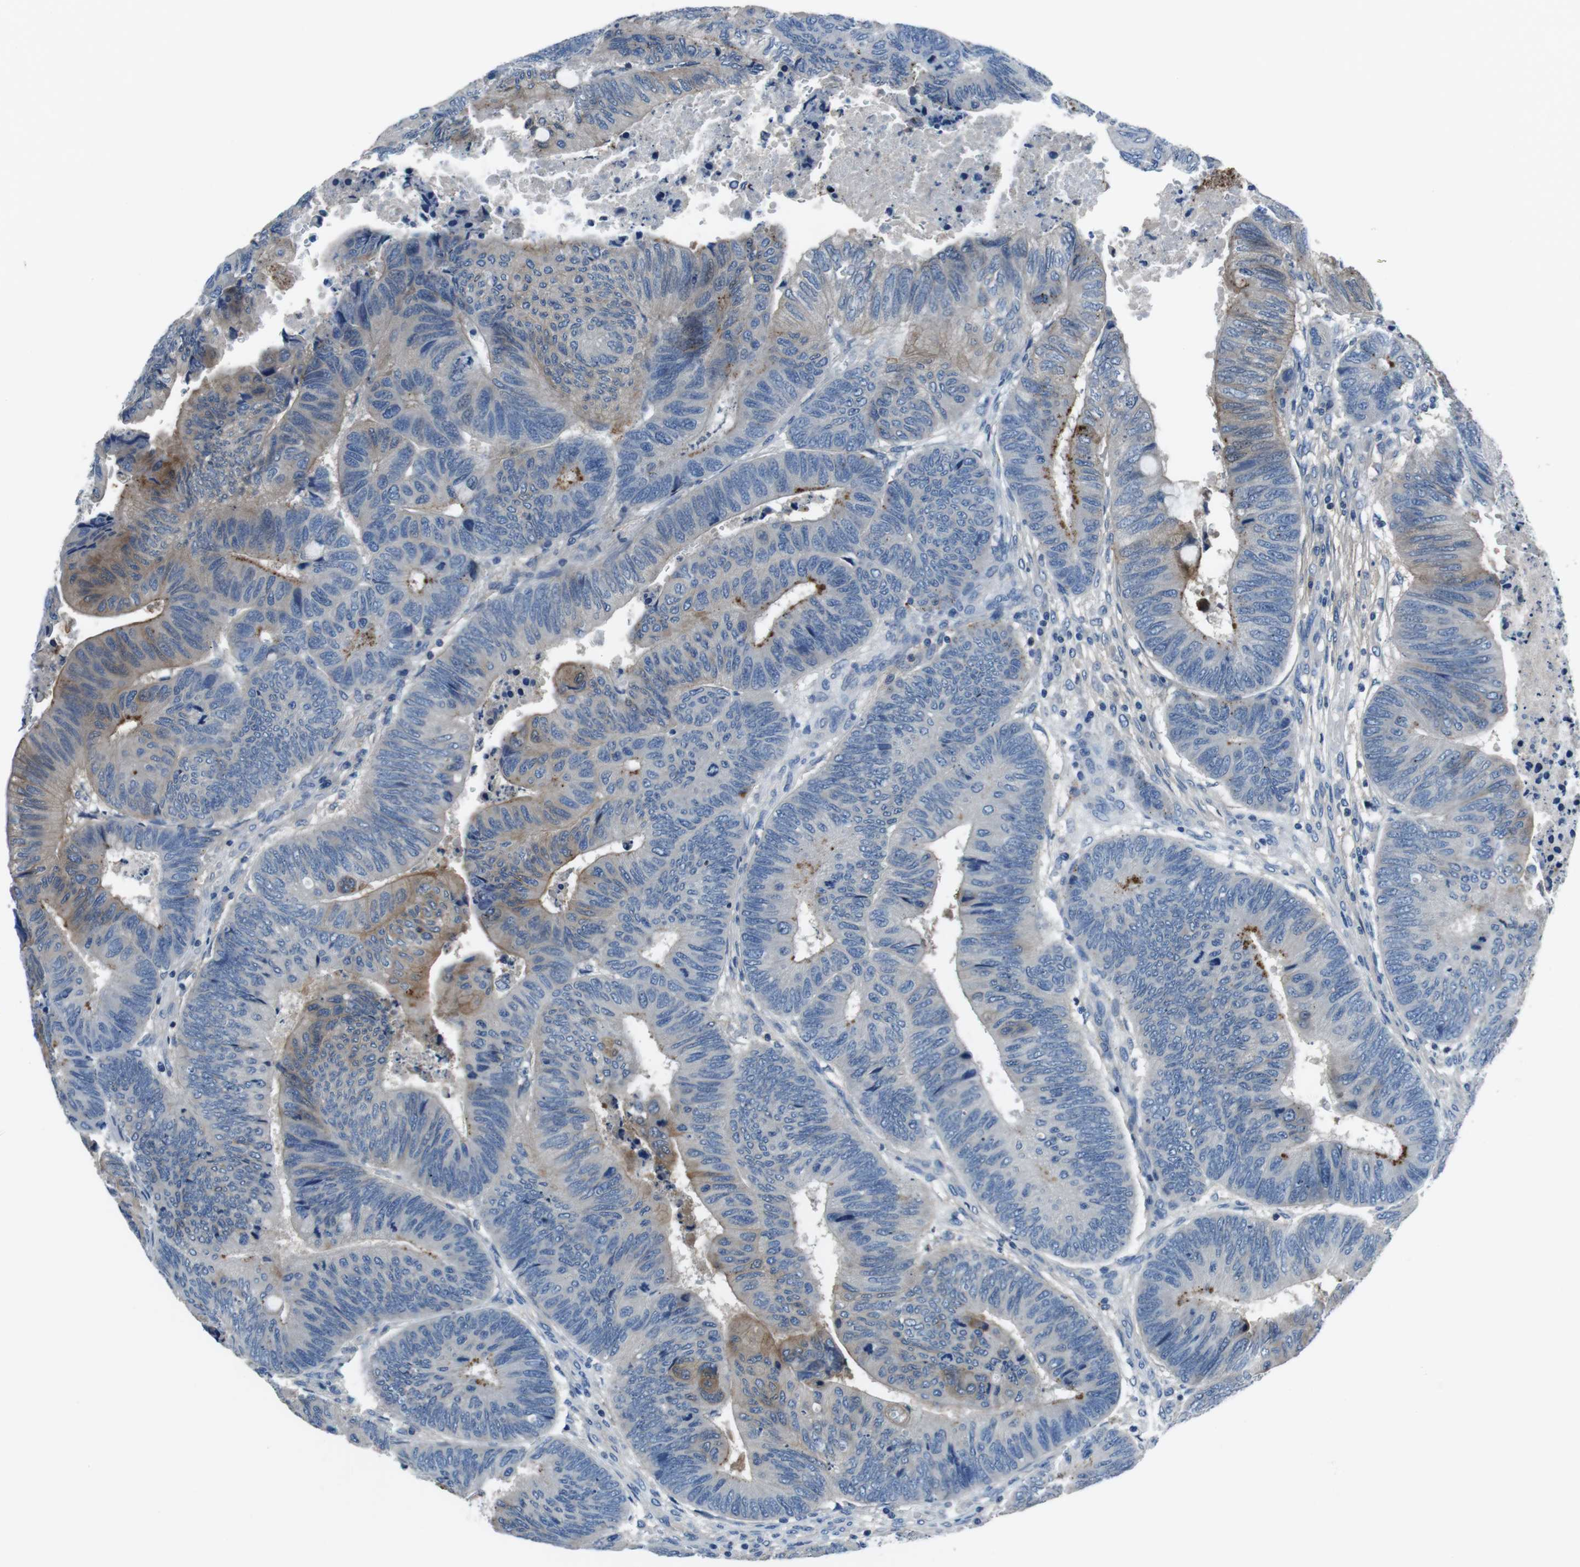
{"staining": {"intensity": "moderate", "quantity": "<25%", "location": "cytoplasmic/membranous"}, "tissue": "colorectal cancer", "cell_type": "Tumor cells", "image_type": "cancer", "snomed": [{"axis": "morphology", "description": "Normal tissue, NOS"}, {"axis": "morphology", "description": "Adenocarcinoma, NOS"}, {"axis": "topography", "description": "Rectum"}, {"axis": "topography", "description": "Peripheral nerve tissue"}], "caption": "A low amount of moderate cytoplasmic/membranous positivity is identified in about <25% of tumor cells in adenocarcinoma (colorectal) tissue.", "gene": "TULP3", "patient": {"sex": "male", "age": 92}}